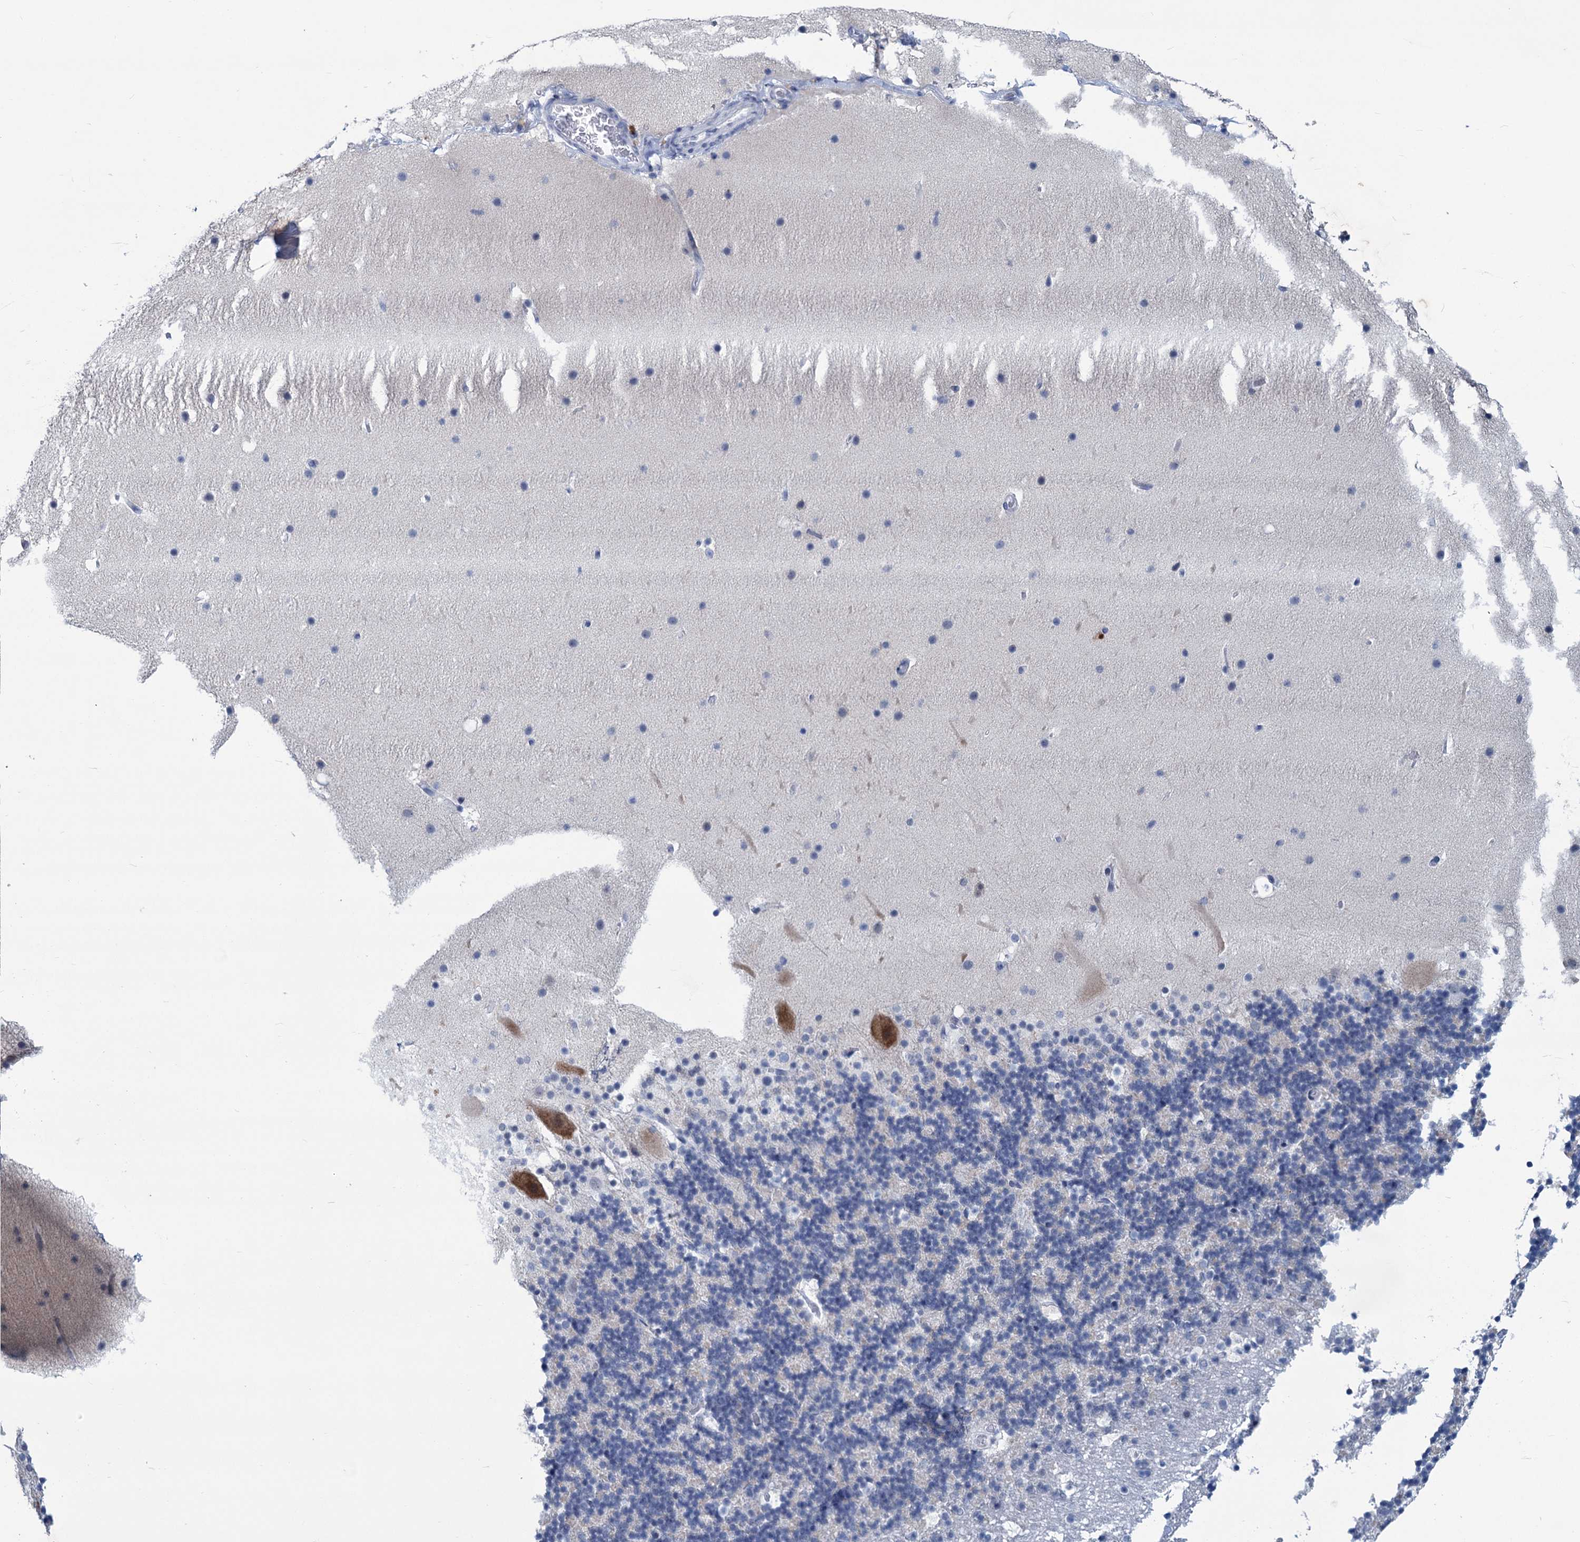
{"staining": {"intensity": "negative", "quantity": "none", "location": "none"}, "tissue": "cerebellum", "cell_type": "Cells in granular layer", "image_type": "normal", "snomed": [{"axis": "morphology", "description": "Normal tissue, NOS"}, {"axis": "topography", "description": "Cerebellum"}], "caption": "This is a photomicrograph of IHC staining of benign cerebellum, which shows no staining in cells in granular layer. Brightfield microscopy of immunohistochemistry stained with DAB (brown) and hematoxylin (blue), captured at high magnification.", "gene": "NEU3", "patient": {"sex": "male", "age": 57}}